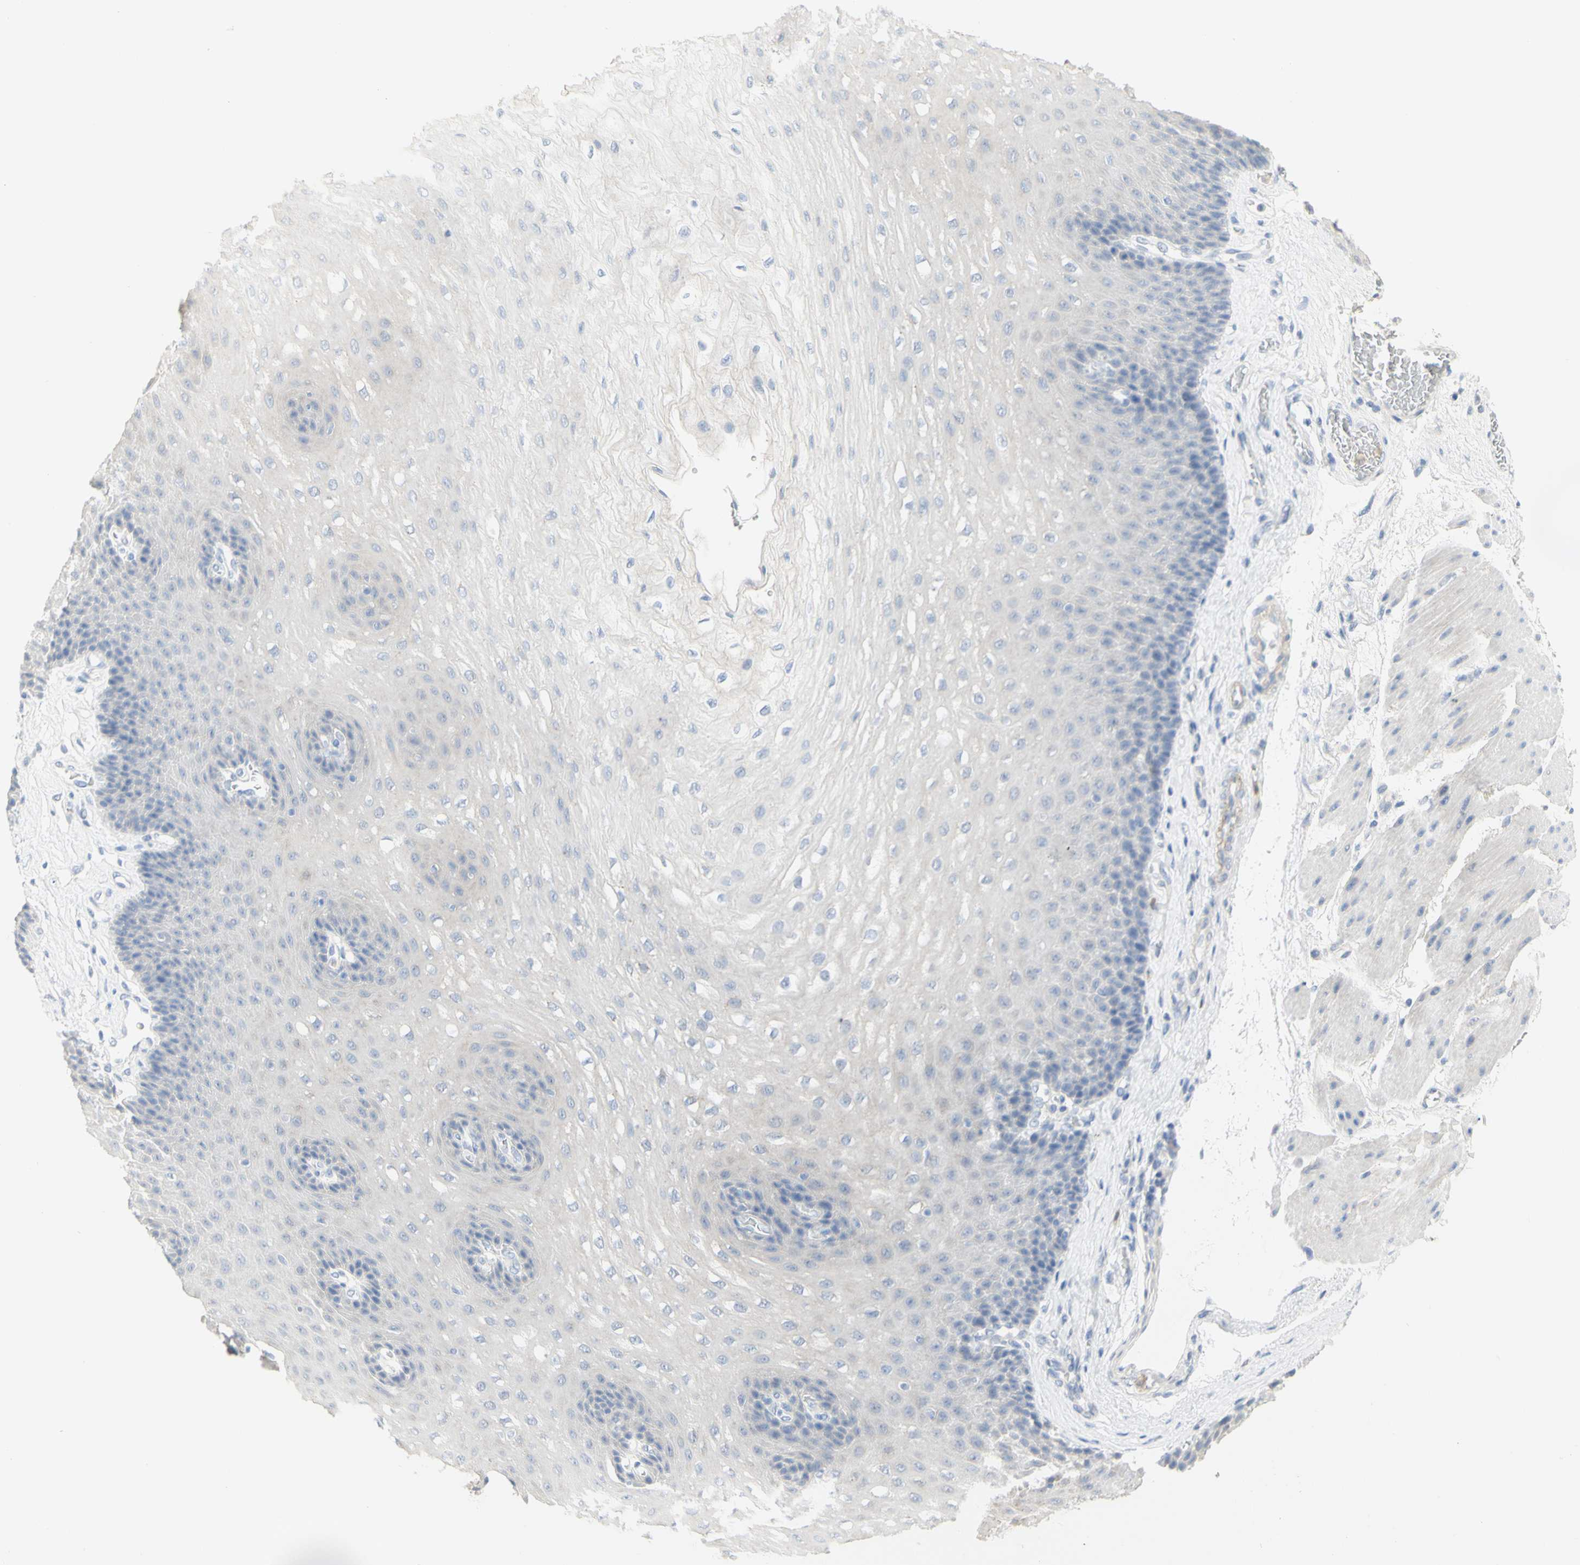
{"staining": {"intensity": "negative", "quantity": "none", "location": "none"}, "tissue": "esophagus", "cell_type": "Squamous epithelial cells", "image_type": "normal", "snomed": [{"axis": "morphology", "description": "Normal tissue, NOS"}, {"axis": "topography", "description": "Esophagus"}], "caption": "High power microscopy photomicrograph of an immunohistochemistry (IHC) photomicrograph of unremarkable esophagus, revealing no significant positivity in squamous epithelial cells.", "gene": "B4GALNT3", "patient": {"sex": "female", "age": 72}}